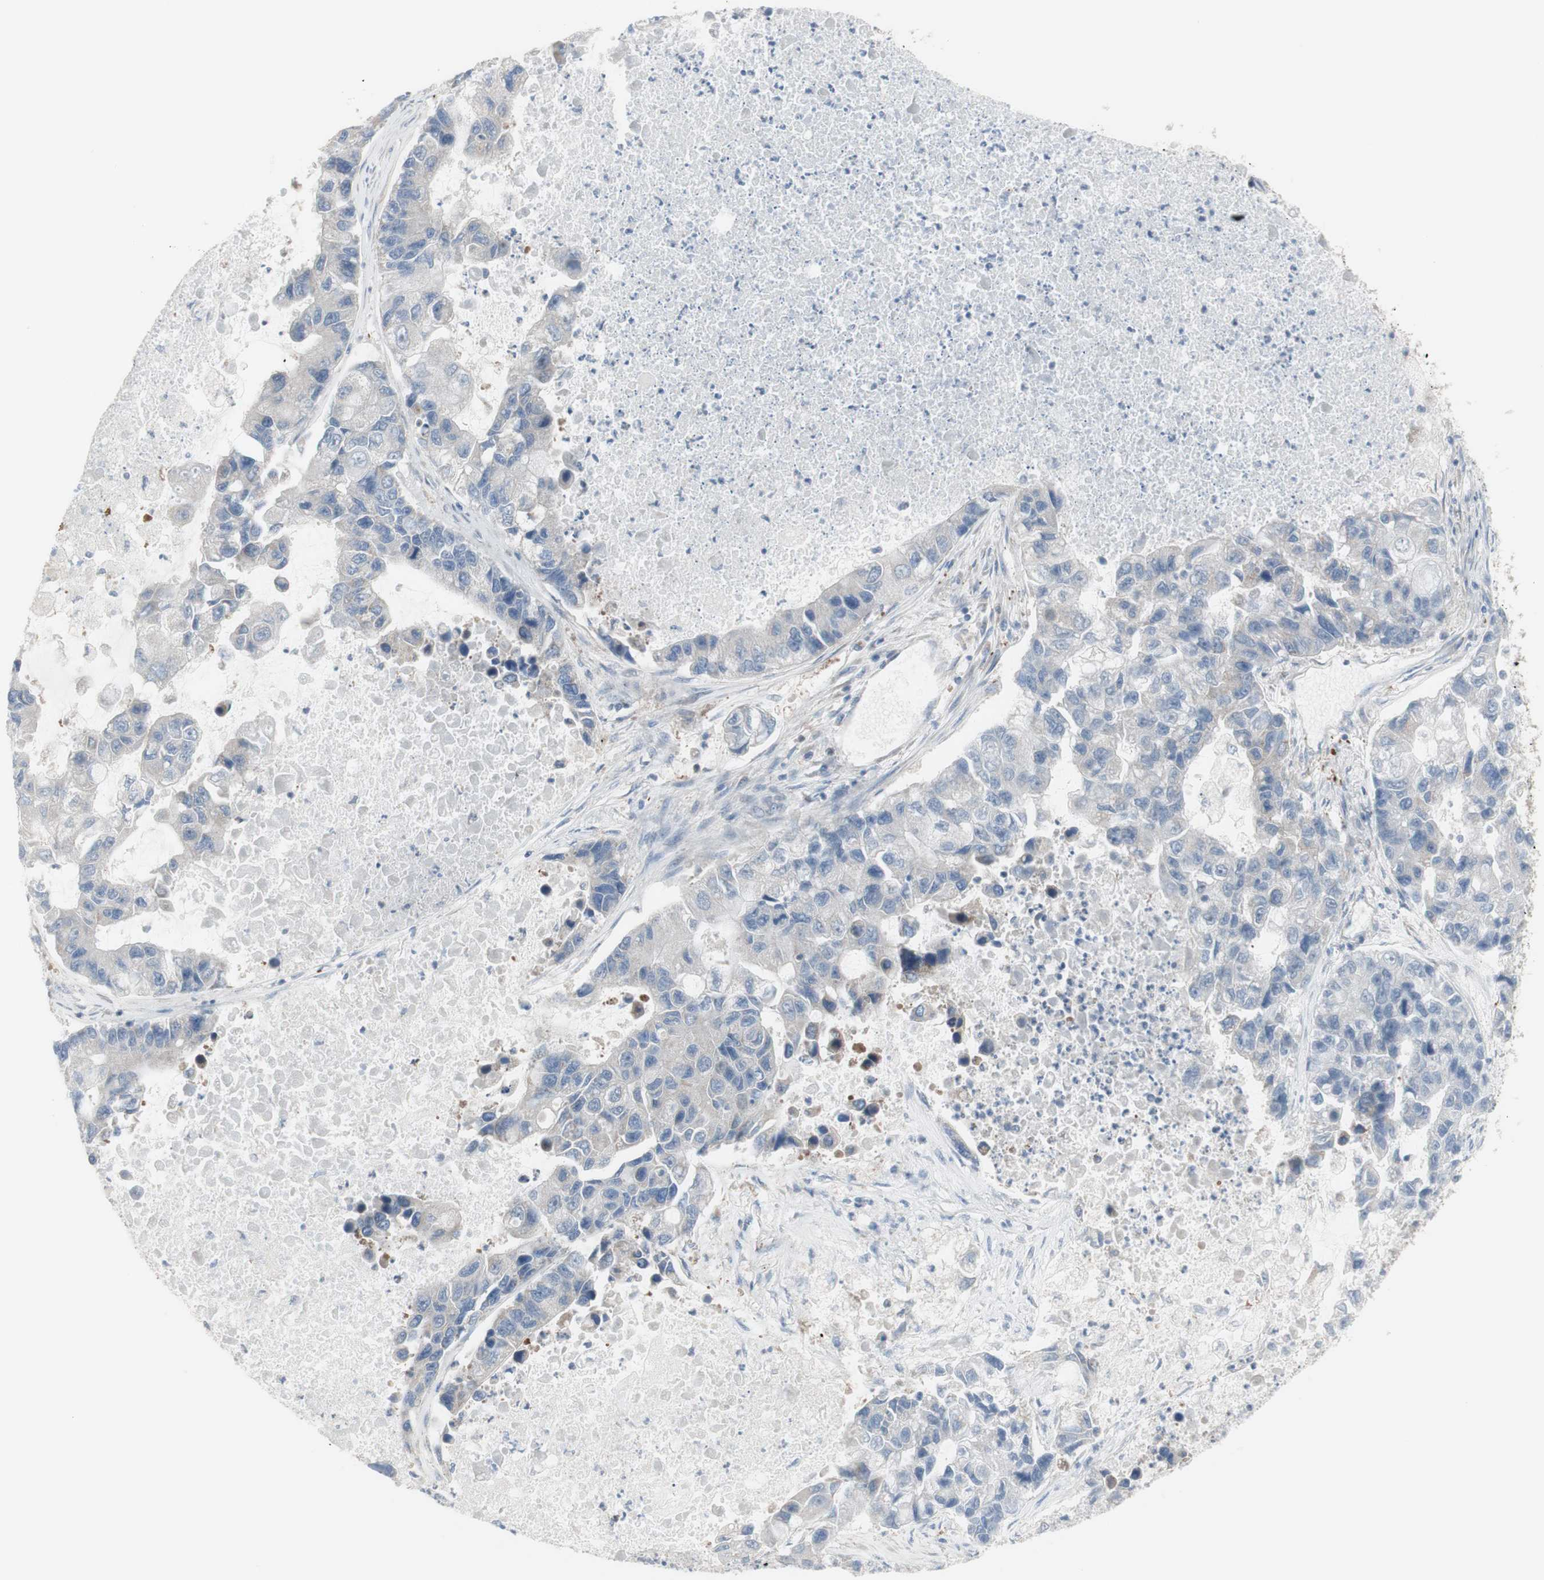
{"staining": {"intensity": "negative", "quantity": "none", "location": "none"}, "tissue": "lung cancer", "cell_type": "Tumor cells", "image_type": "cancer", "snomed": [{"axis": "morphology", "description": "Adenocarcinoma, NOS"}, {"axis": "topography", "description": "Lung"}], "caption": "DAB immunohistochemical staining of human lung cancer (adenocarcinoma) displays no significant expression in tumor cells. The staining is performed using DAB (3,3'-diaminobenzidine) brown chromogen with nuclei counter-stained in using hematoxylin.", "gene": "C3orf52", "patient": {"sex": "female", "age": 51}}